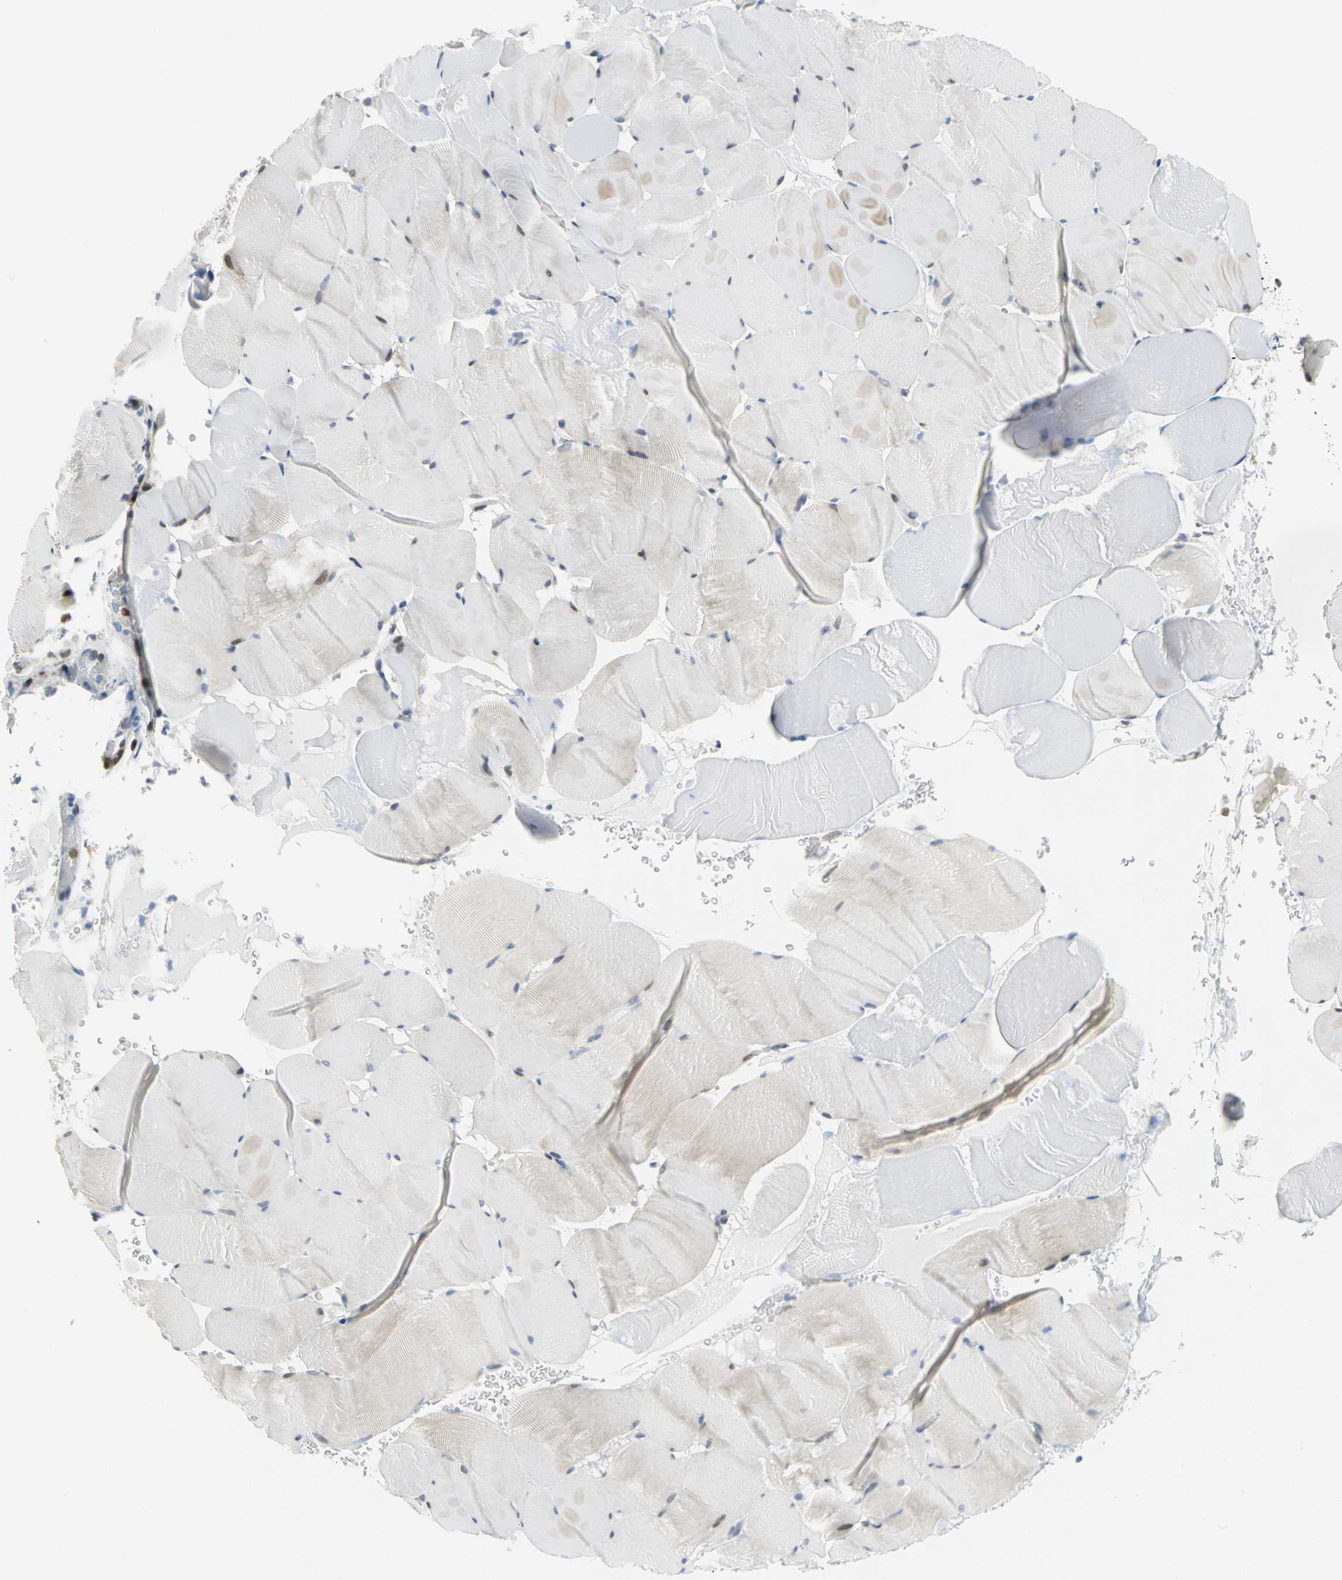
{"staining": {"intensity": "negative", "quantity": "none", "location": "none"}, "tissue": "skeletal muscle", "cell_type": "Myocytes", "image_type": "normal", "snomed": [{"axis": "morphology", "description": "Normal tissue, NOS"}, {"axis": "topography", "description": "Skeletal muscle"}], "caption": "This is a histopathology image of IHC staining of benign skeletal muscle, which shows no staining in myocytes.", "gene": "YBX1", "patient": {"sex": "male", "age": 62}}